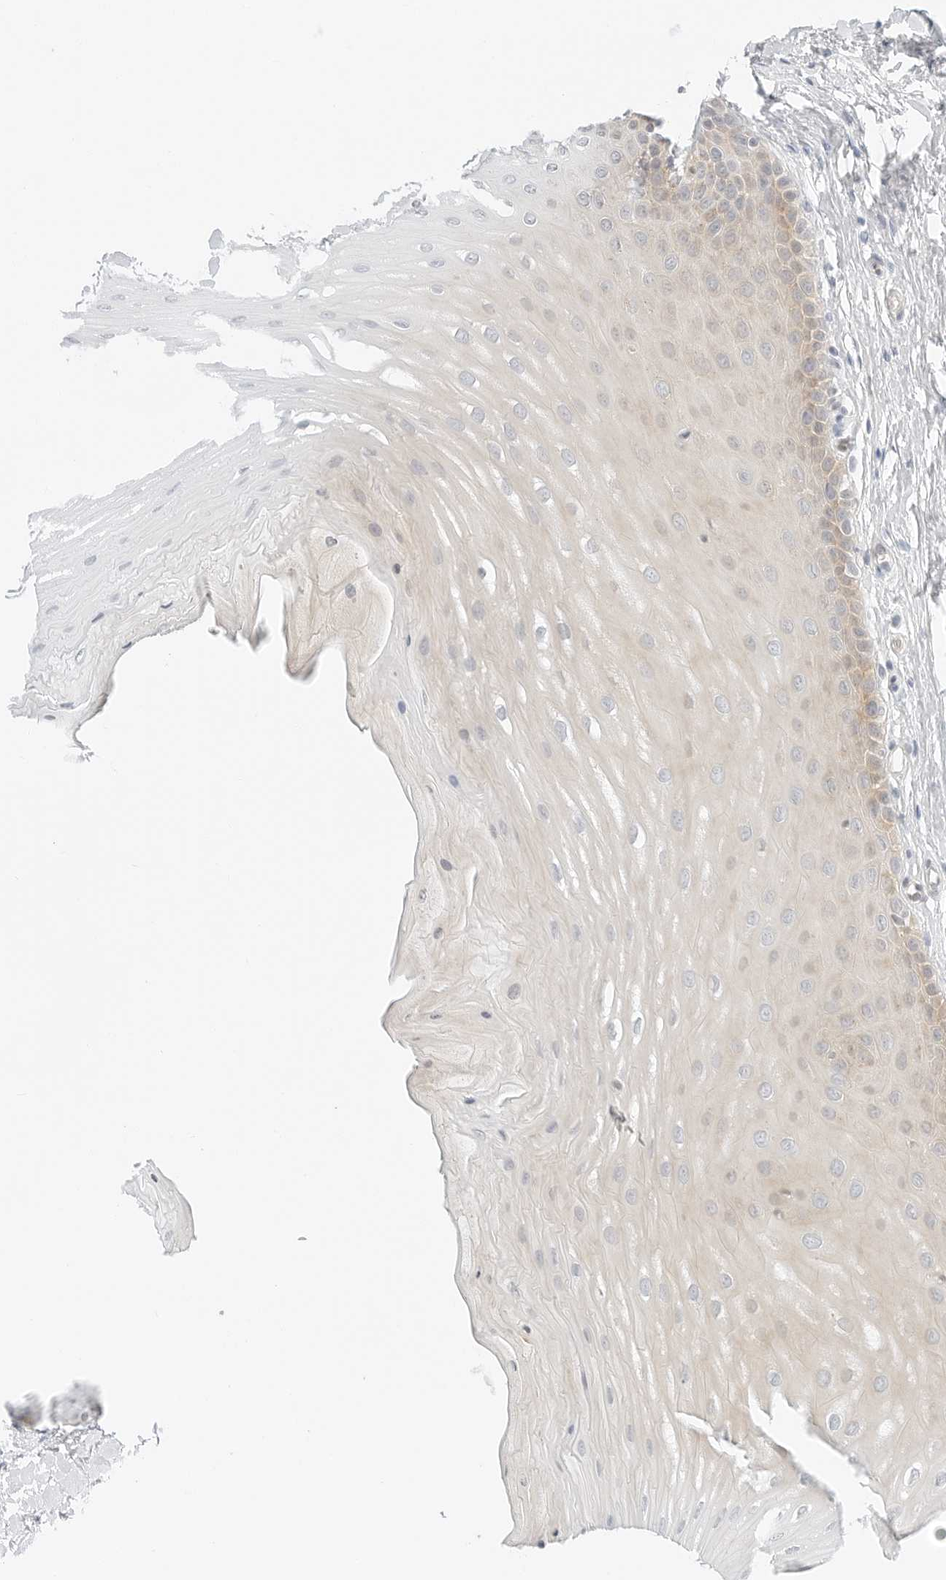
{"staining": {"intensity": "weak", "quantity": "<25%", "location": "cytoplasmic/membranous"}, "tissue": "oral mucosa", "cell_type": "Squamous epithelial cells", "image_type": "normal", "snomed": [{"axis": "morphology", "description": "Normal tissue, NOS"}, {"axis": "topography", "description": "Oral tissue"}], "caption": "Oral mucosa stained for a protein using immunohistochemistry shows no positivity squamous epithelial cells.", "gene": "IQCC", "patient": {"sex": "female", "age": 39}}